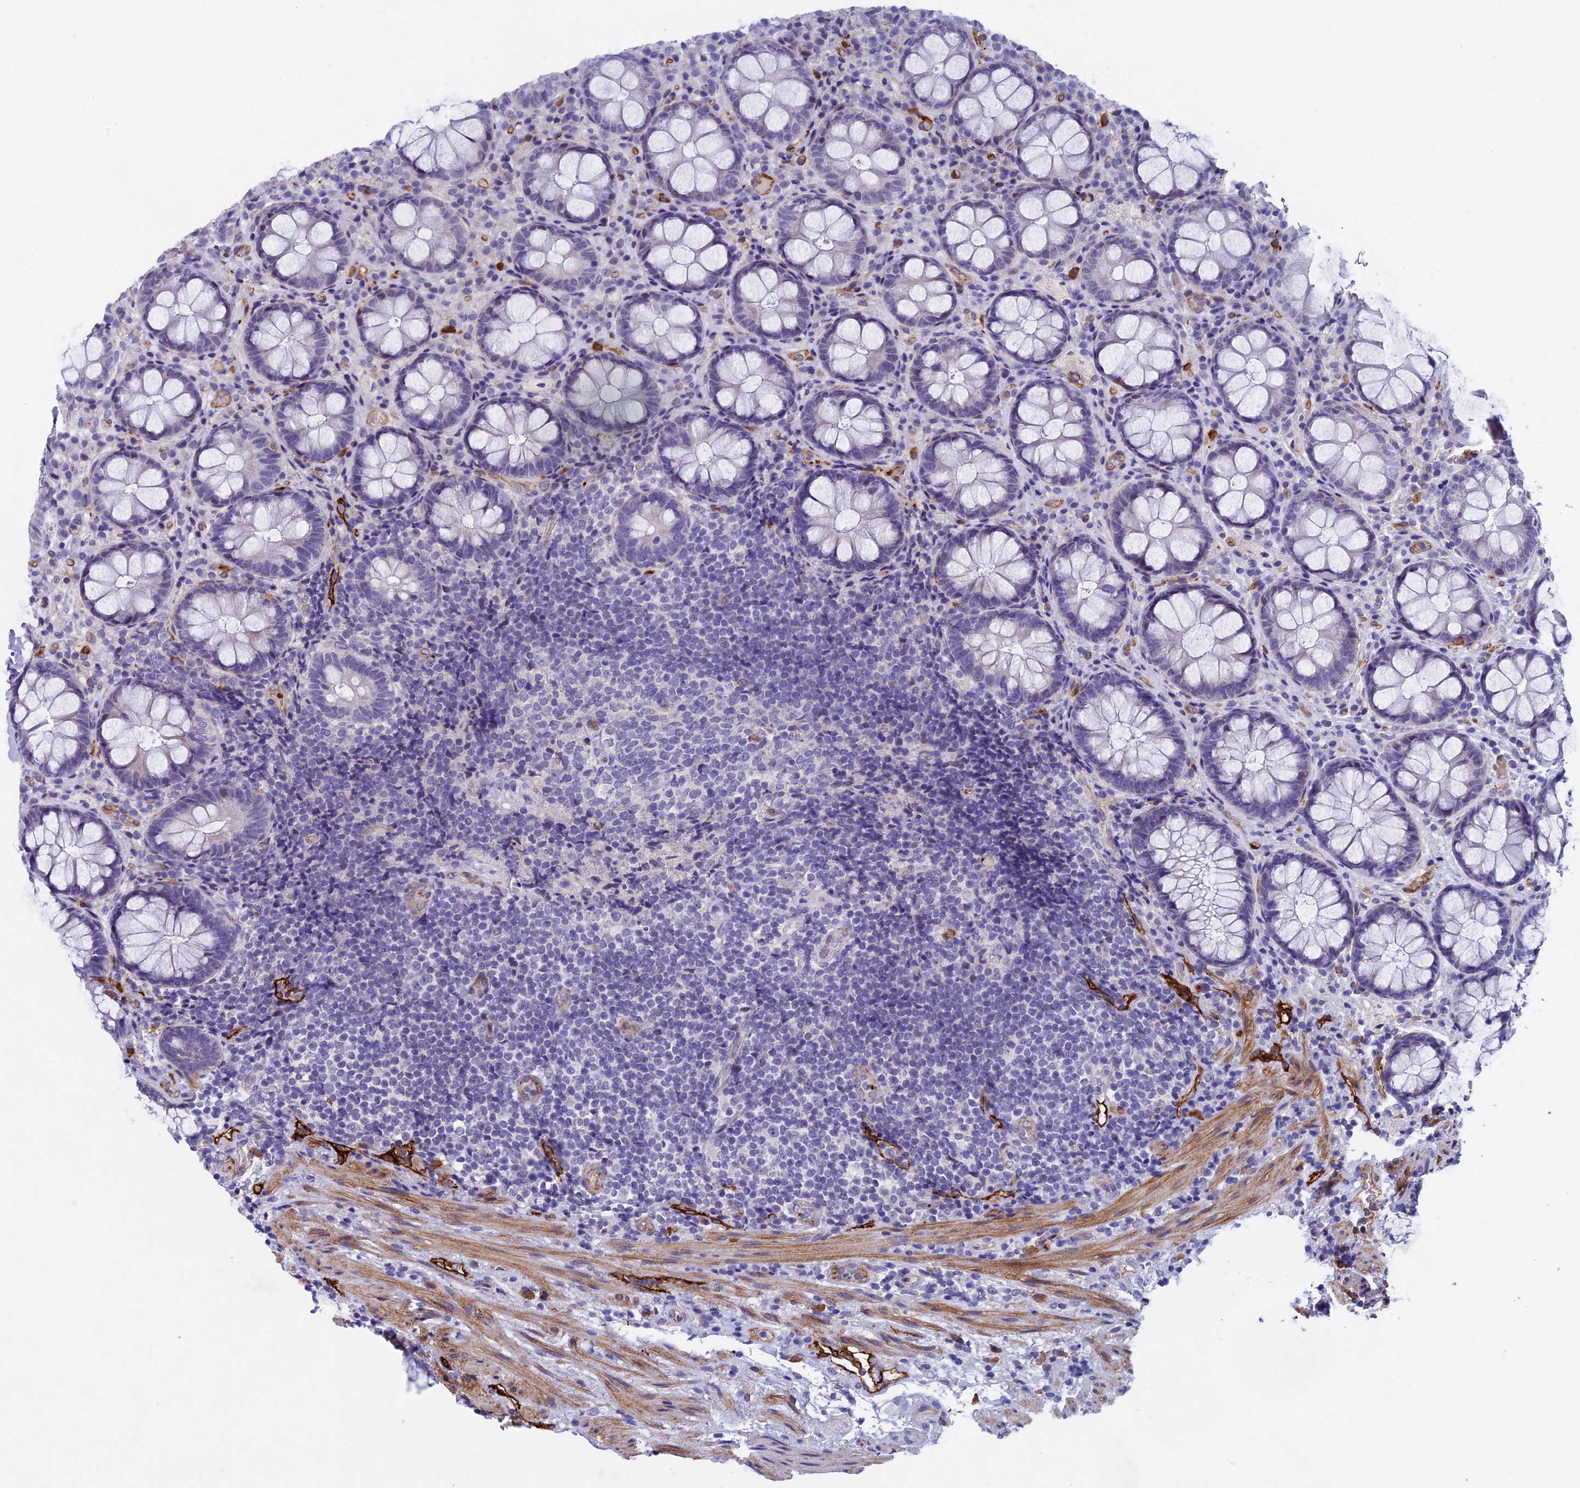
{"staining": {"intensity": "negative", "quantity": "none", "location": "none"}, "tissue": "rectum", "cell_type": "Glandular cells", "image_type": "normal", "snomed": [{"axis": "morphology", "description": "Normal tissue, NOS"}, {"axis": "topography", "description": "Rectum"}], "caption": "The micrograph exhibits no significant expression in glandular cells of rectum. (DAB IHC with hematoxylin counter stain).", "gene": "INSYN1", "patient": {"sex": "male", "age": 83}}